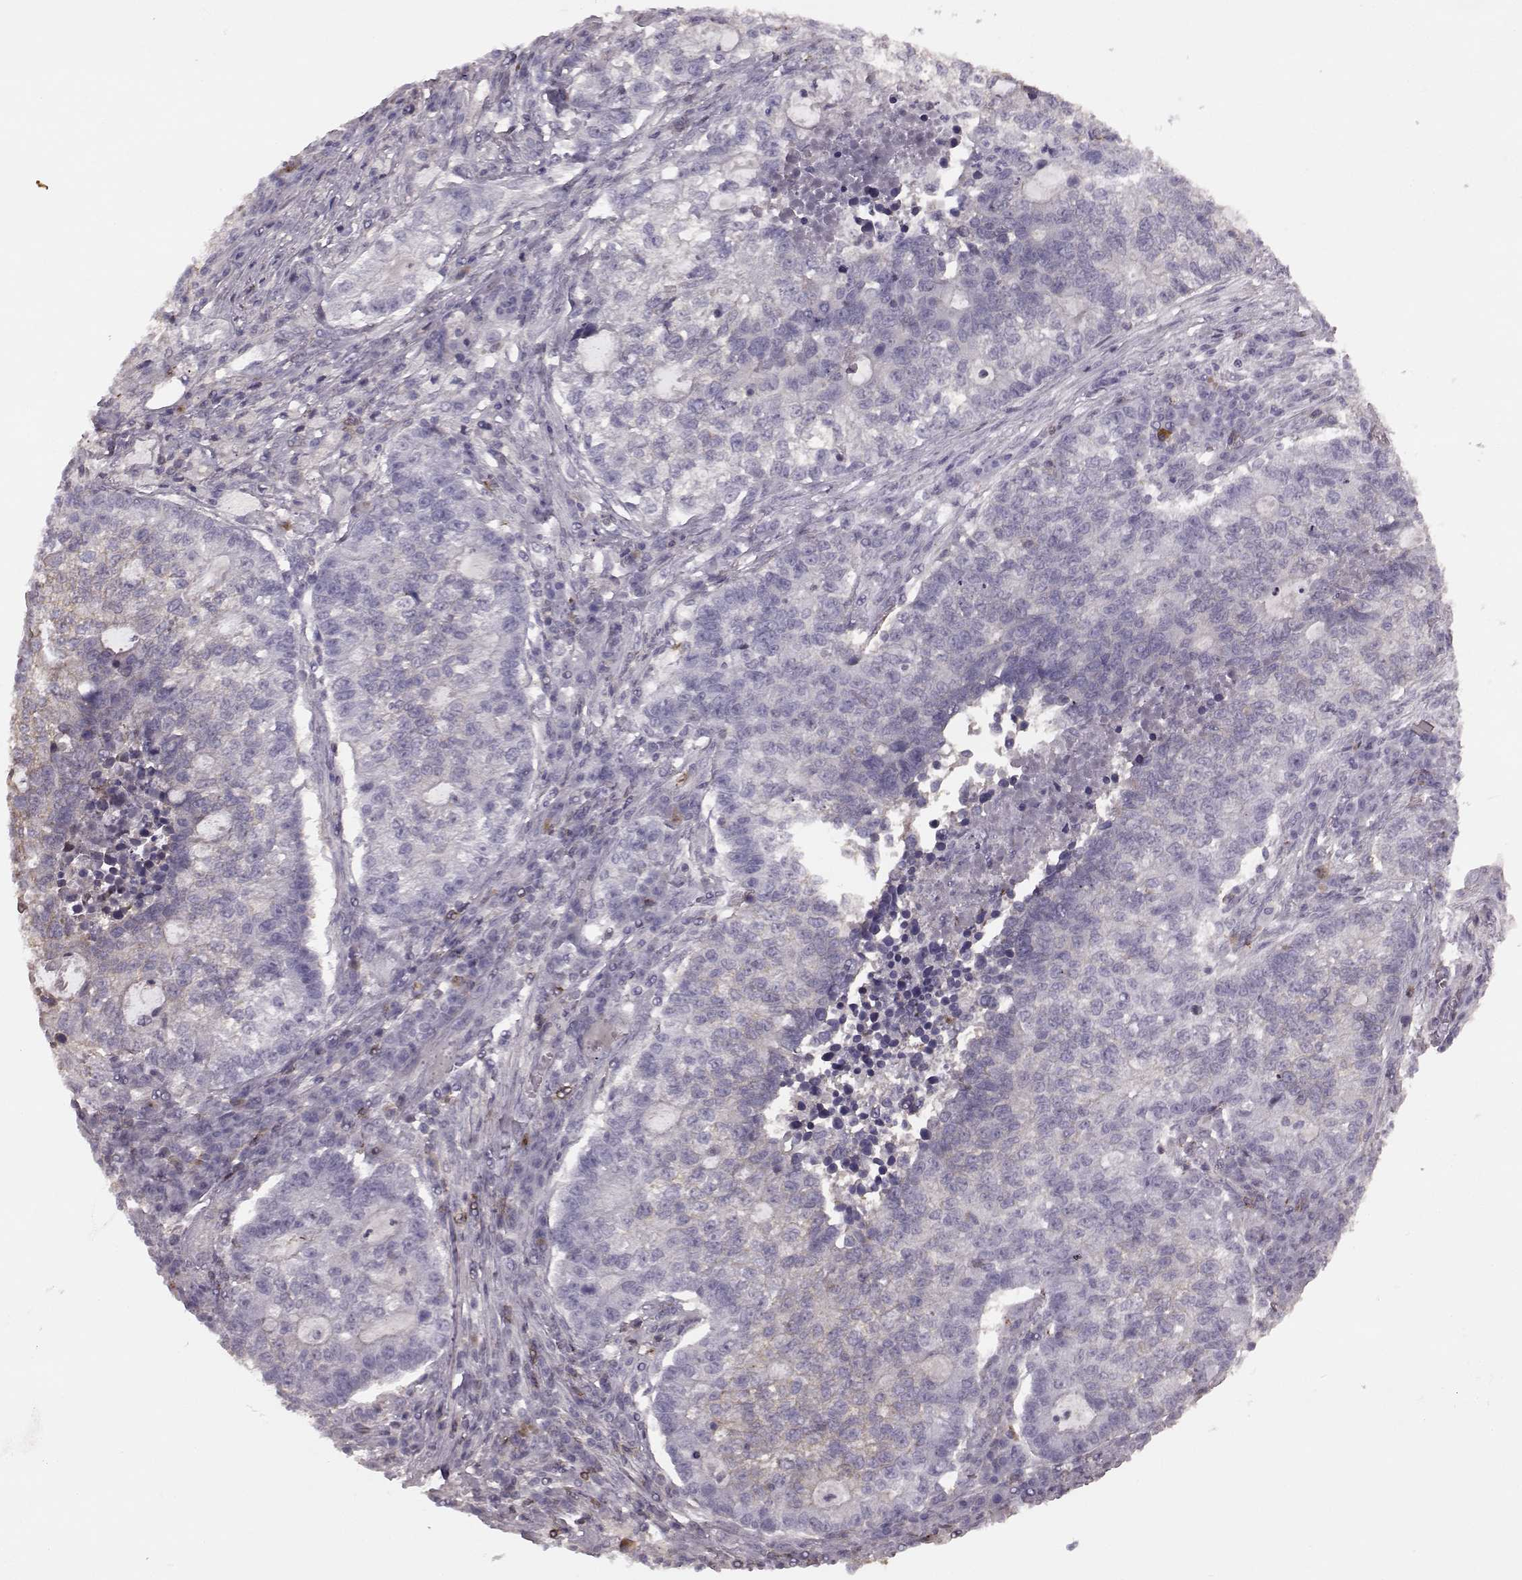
{"staining": {"intensity": "negative", "quantity": "none", "location": "none"}, "tissue": "lung cancer", "cell_type": "Tumor cells", "image_type": "cancer", "snomed": [{"axis": "morphology", "description": "Adenocarcinoma, NOS"}, {"axis": "topography", "description": "Lung"}], "caption": "Immunohistochemistry of human lung cancer (adenocarcinoma) shows no positivity in tumor cells.", "gene": "PDCD1", "patient": {"sex": "male", "age": 57}}